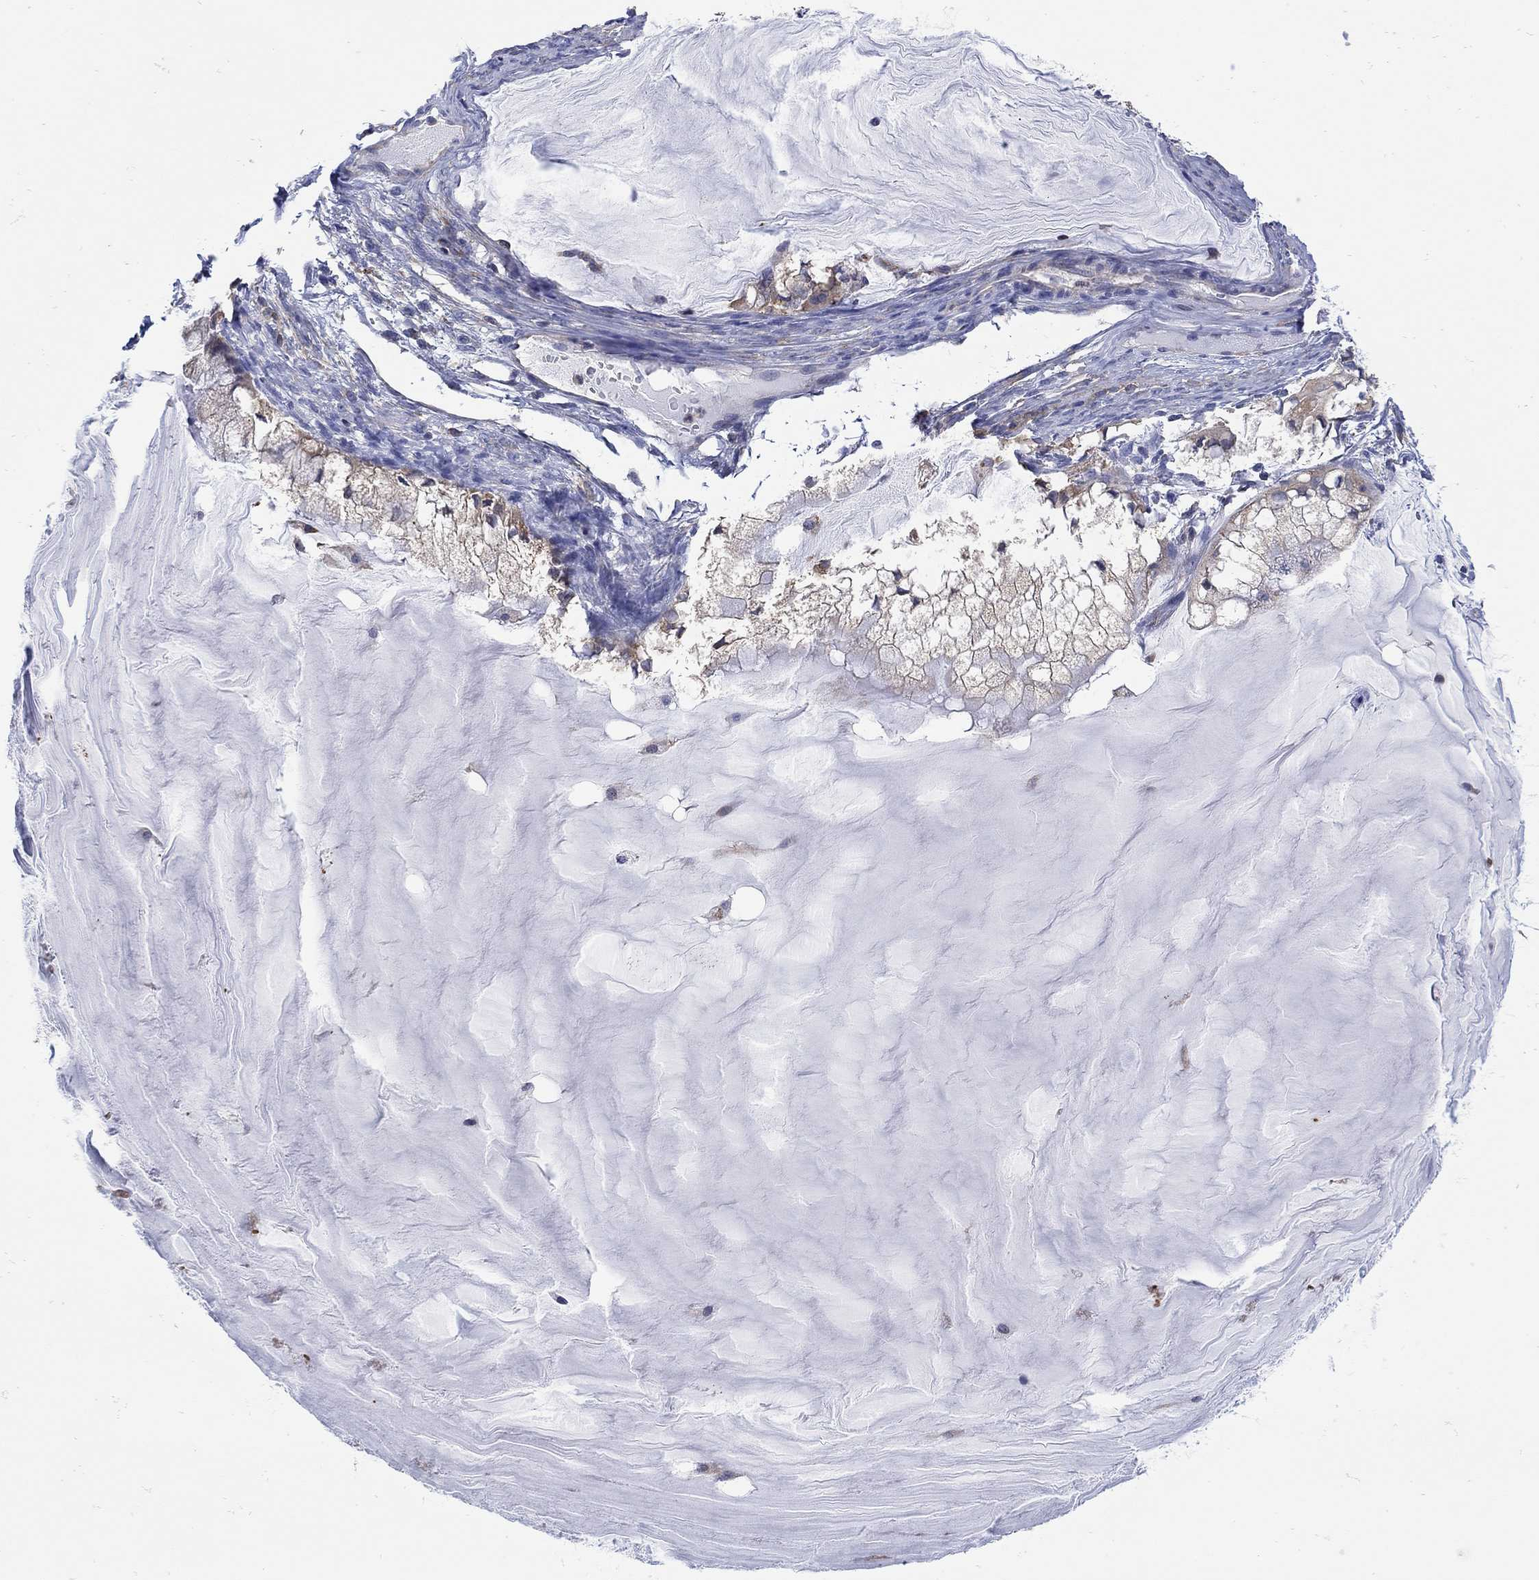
{"staining": {"intensity": "moderate", "quantity": ">75%", "location": "cytoplasmic/membranous"}, "tissue": "ovarian cancer", "cell_type": "Tumor cells", "image_type": "cancer", "snomed": [{"axis": "morphology", "description": "Cystadenocarcinoma, mucinous, NOS"}, {"axis": "topography", "description": "Ovary"}], "caption": "The image reveals immunohistochemical staining of ovarian cancer. There is moderate cytoplasmic/membranous positivity is identified in approximately >75% of tumor cells.", "gene": "TEKT3", "patient": {"sex": "female", "age": 57}}